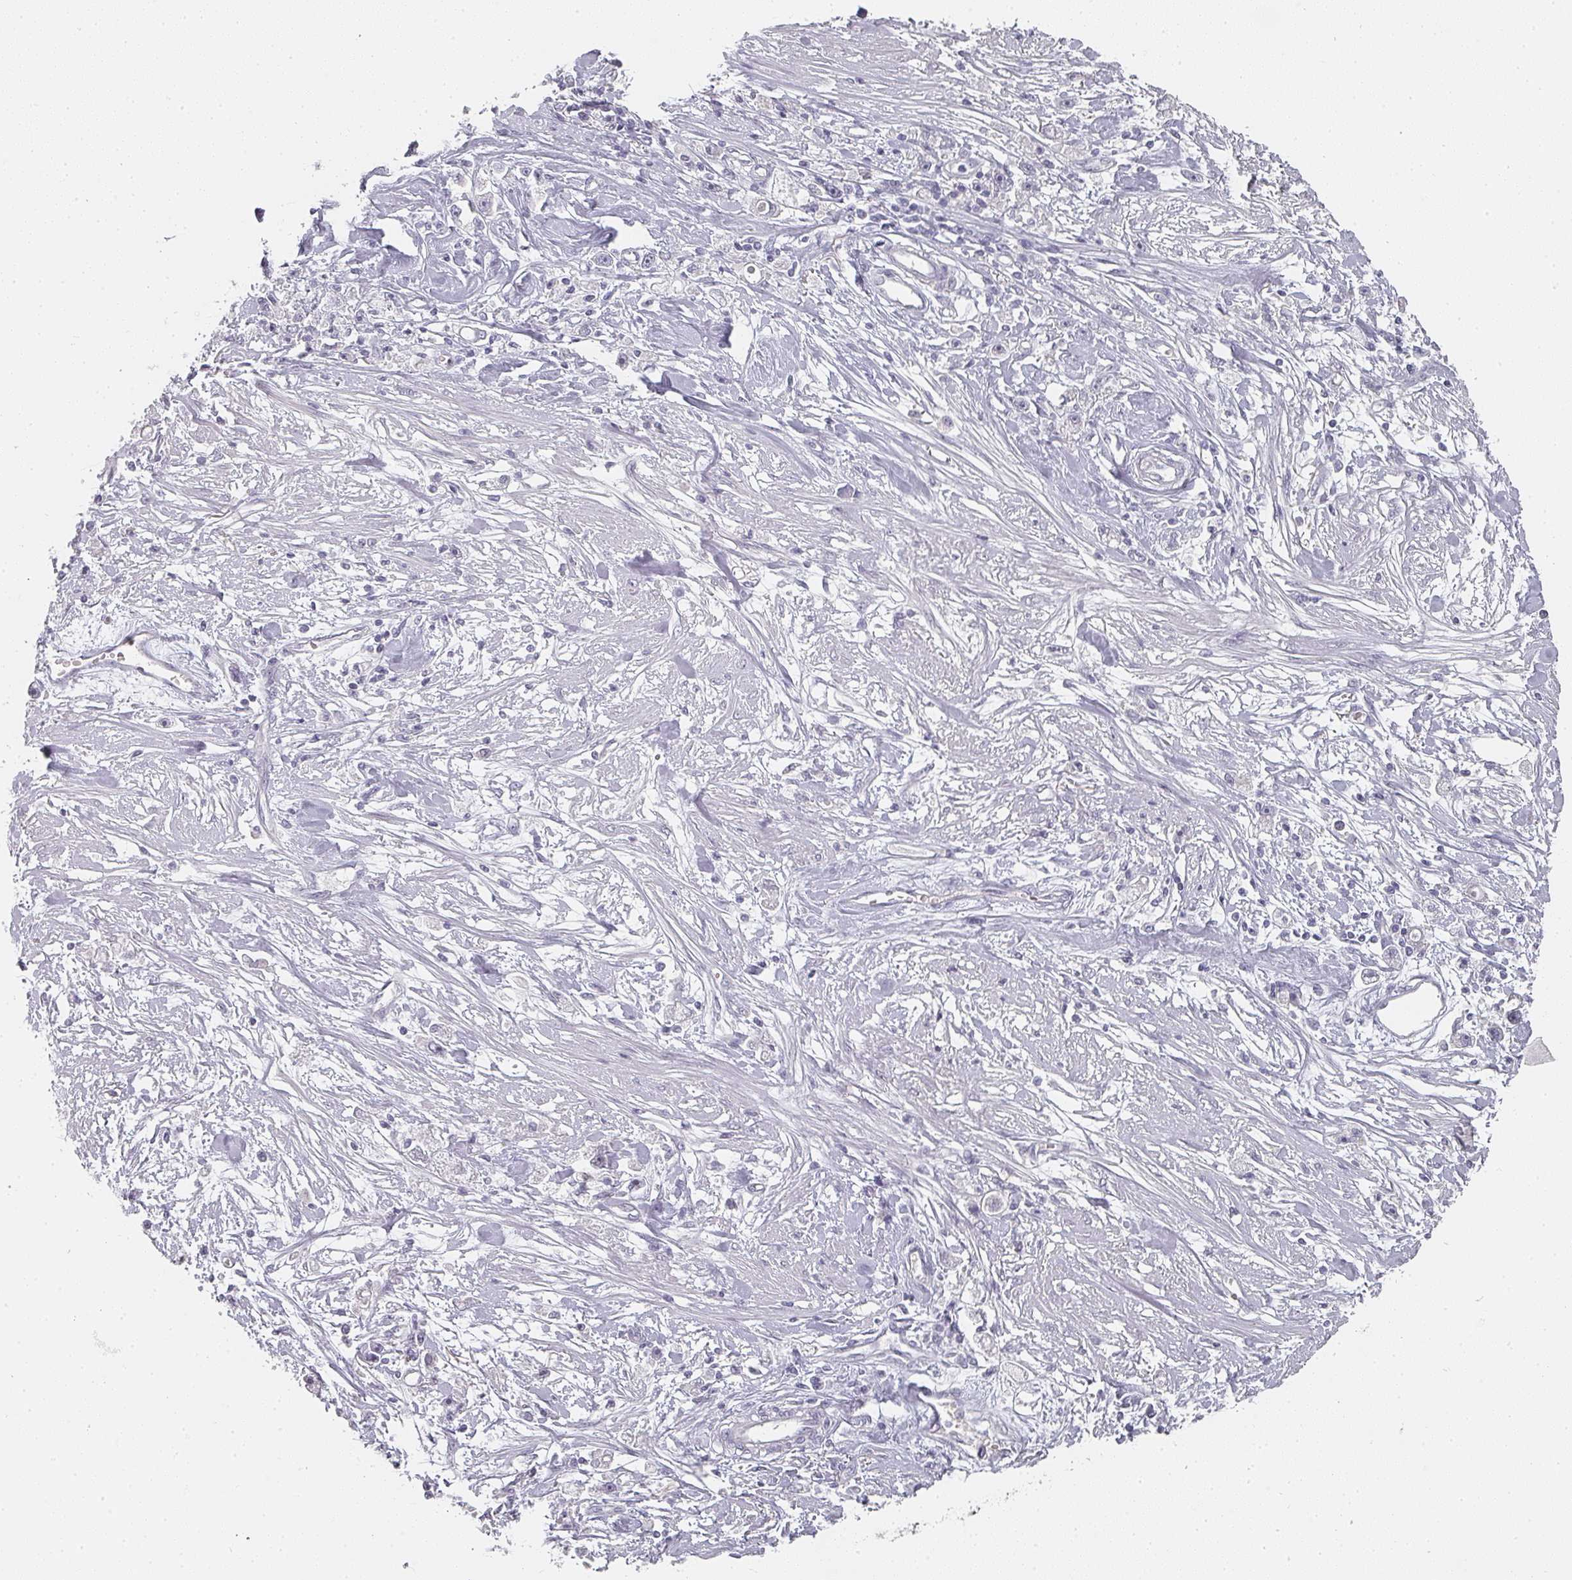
{"staining": {"intensity": "negative", "quantity": "none", "location": "none"}, "tissue": "stomach cancer", "cell_type": "Tumor cells", "image_type": "cancer", "snomed": [{"axis": "morphology", "description": "Adenocarcinoma, NOS"}, {"axis": "topography", "description": "Stomach"}], "caption": "Stomach cancer was stained to show a protein in brown. There is no significant expression in tumor cells. (DAB immunohistochemistry (IHC), high magnification).", "gene": "SHISA2", "patient": {"sex": "female", "age": 59}}